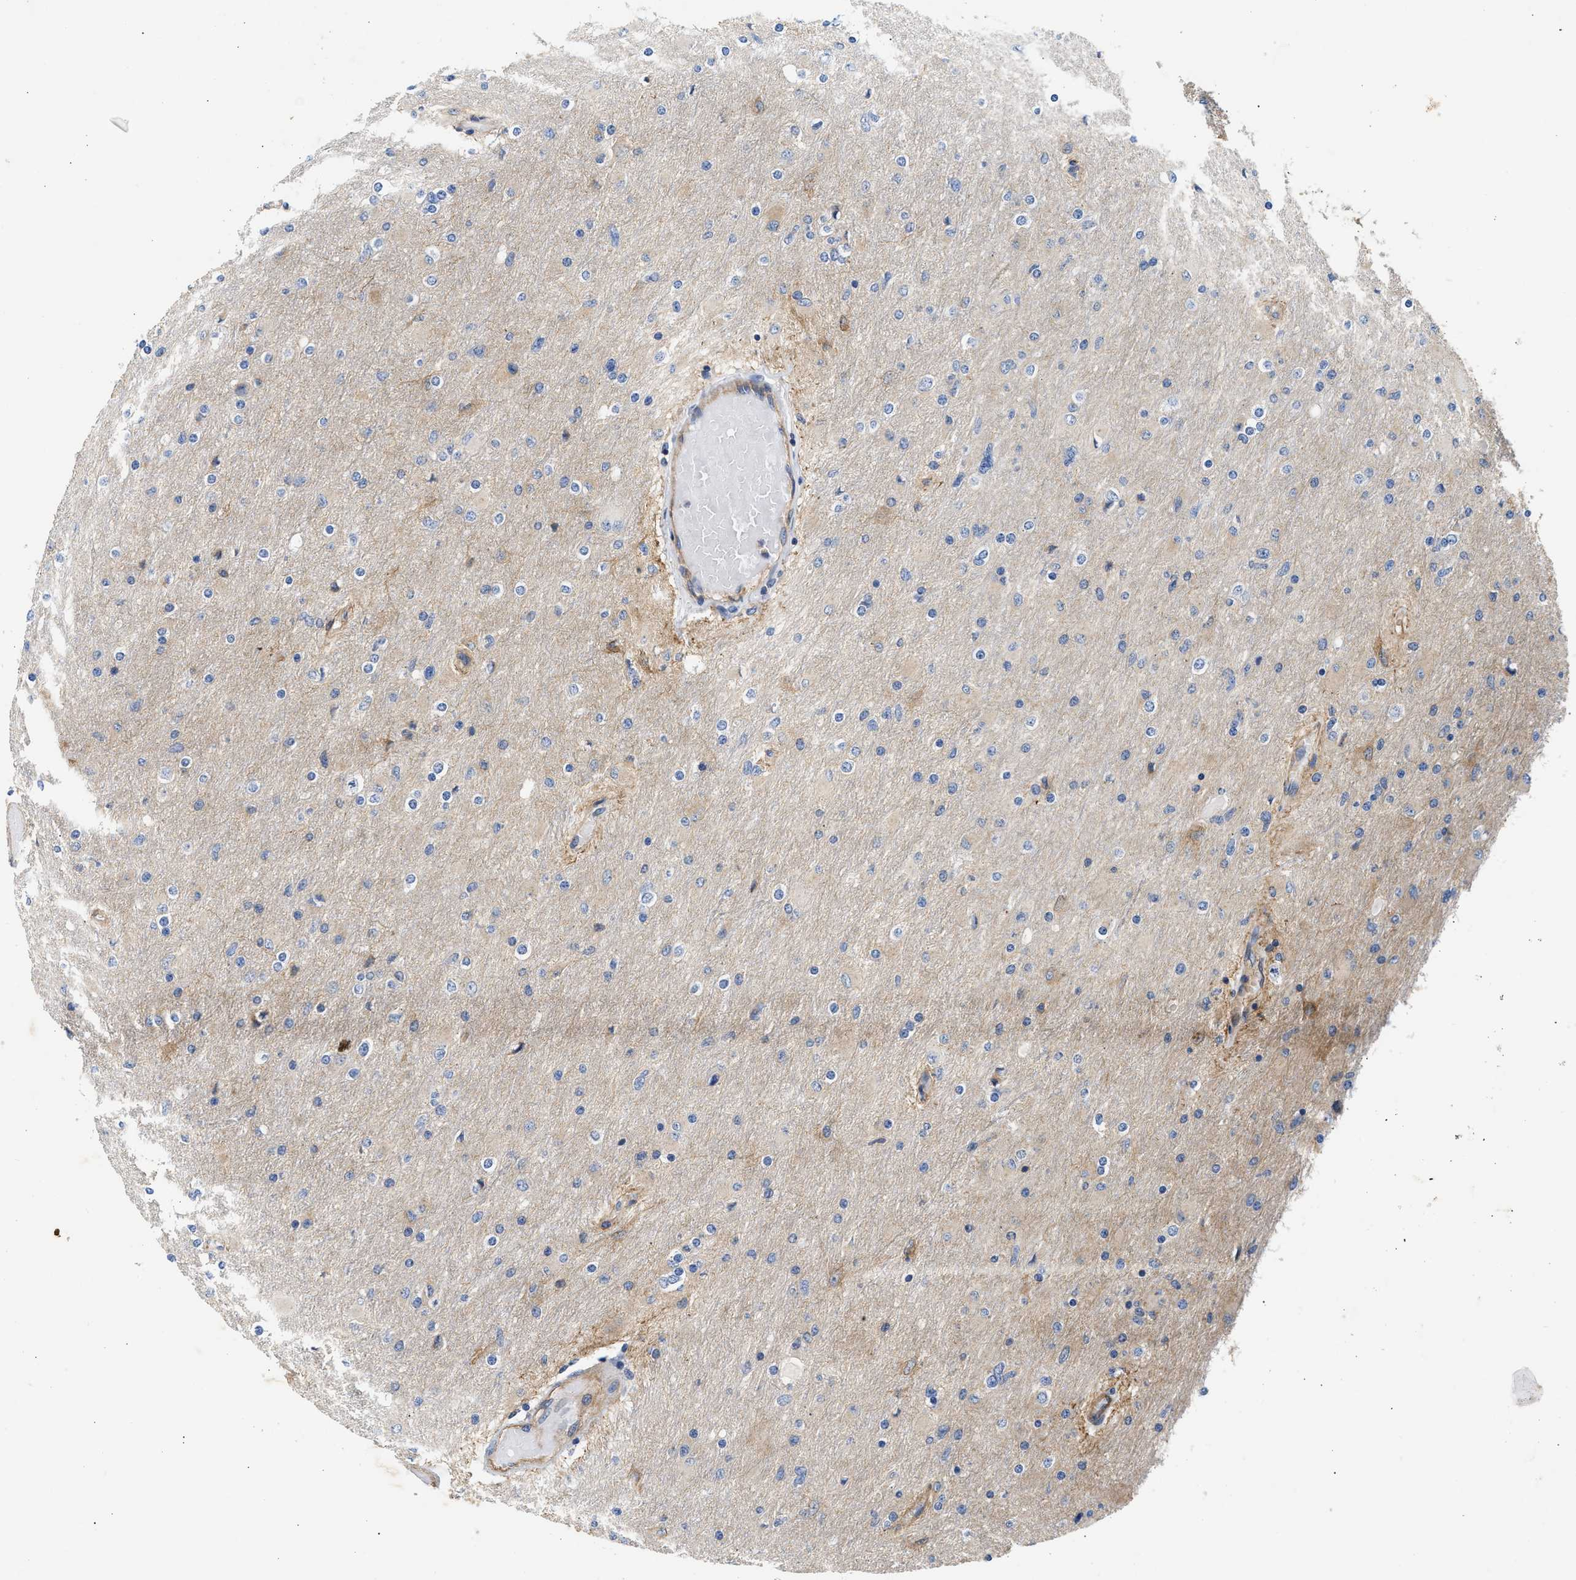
{"staining": {"intensity": "negative", "quantity": "none", "location": "none"}, "tissue": "glioma", "cell_type": "Tumor cells", "image_type": "cancer", "snomed": [{"axis": "morphology", "description": "Glioma, malignant, High grade"}, {"axis": "topography", "description": "Cerebral cortex"}], "caption": "The IHC histopathology image has no significant staining in tumor cells of malignant glioma (high-grade) tissue.", "gene": "SAMD9L", "patient": {"sex": "female", "age": 36}}